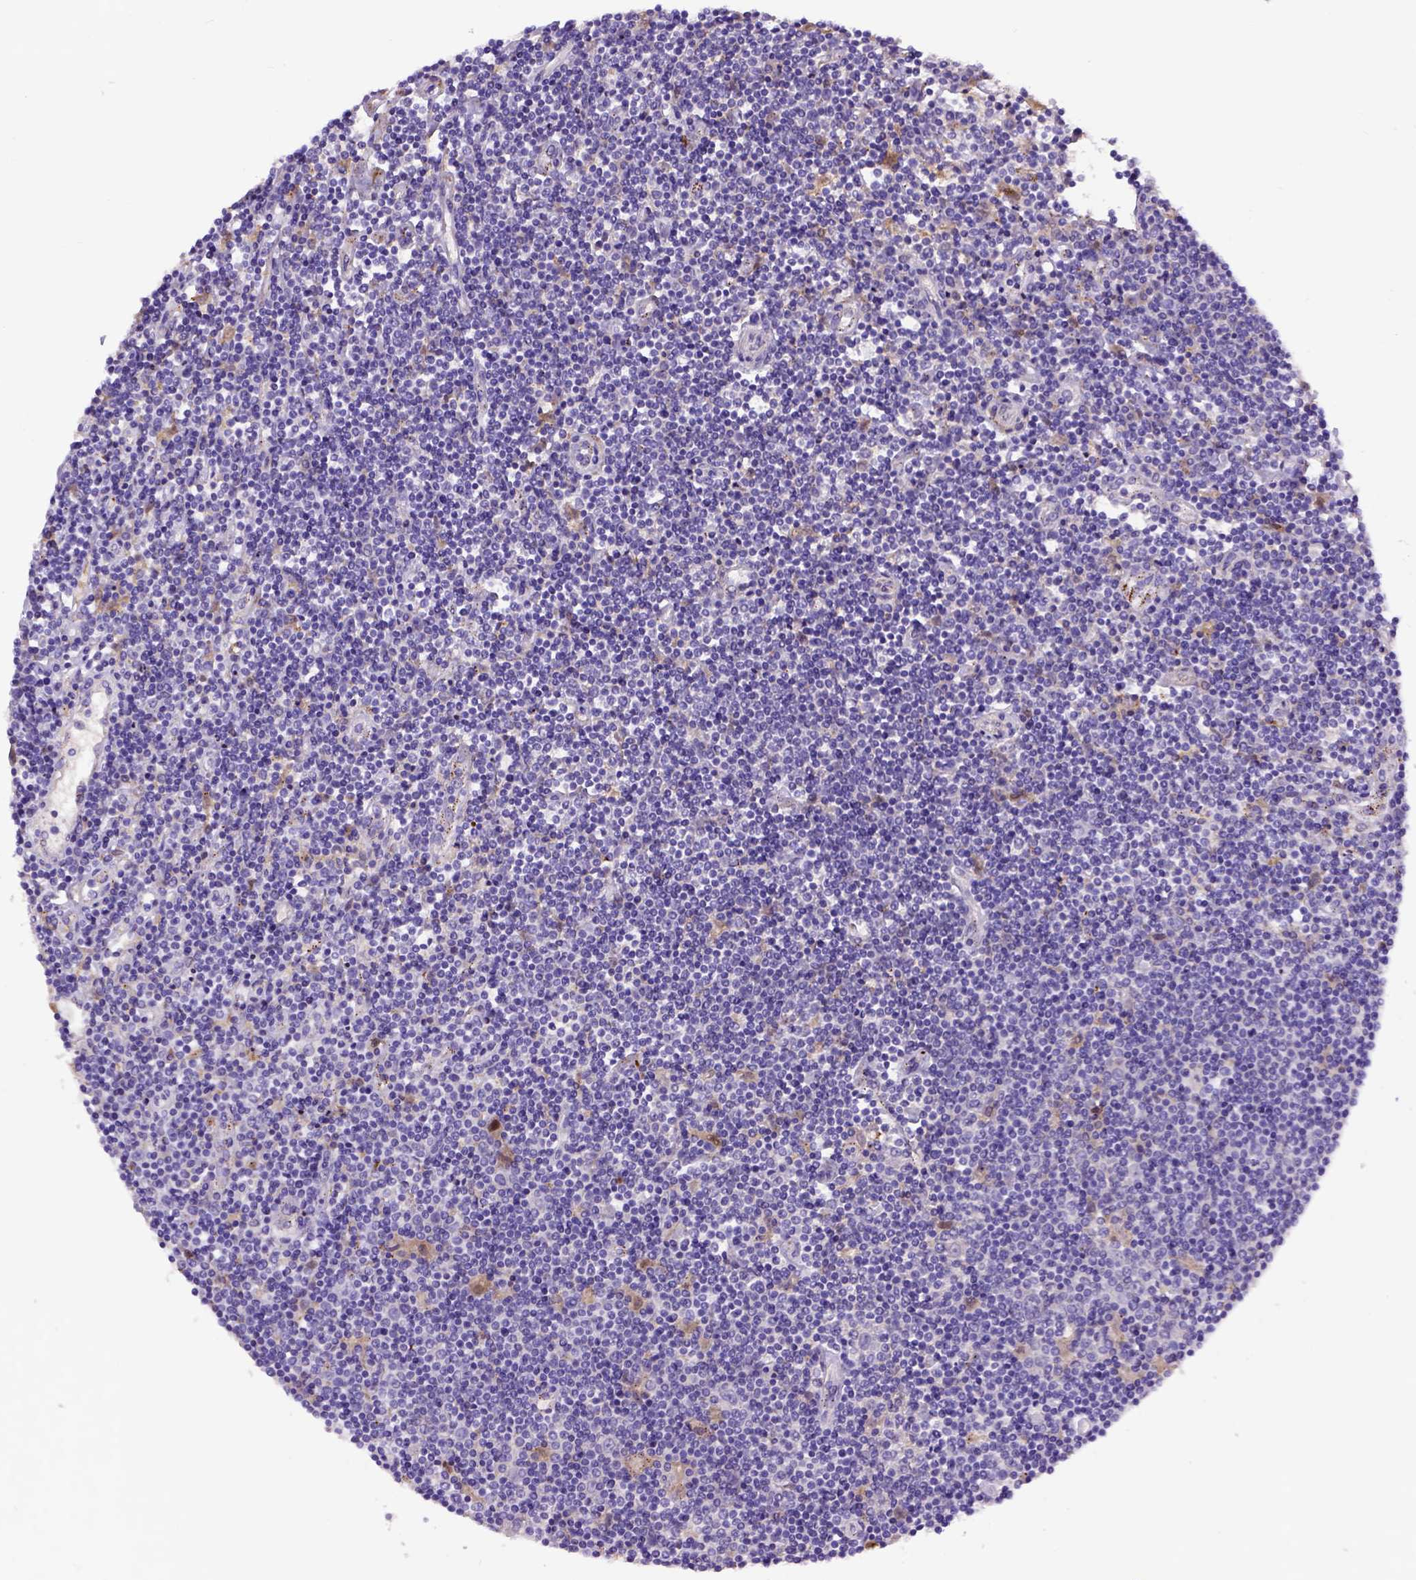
{"staining": {"intensity": "negative", "quantity": "none", "location": "none"}, "tissue": "lymphoma", "cell_type": "Tumor cells", "image_type": "cancer", "snomed": [{"axis": "morphology", "description": "Hodgkin's disease, NOS"}, {"axis": "topography", "description": "Lymph node"}], "caption": "Tumor cells are negative for protein expression in human lymphoma.", "gene": "ADAM12", "patient": {"sex": "male", "age": 40}}